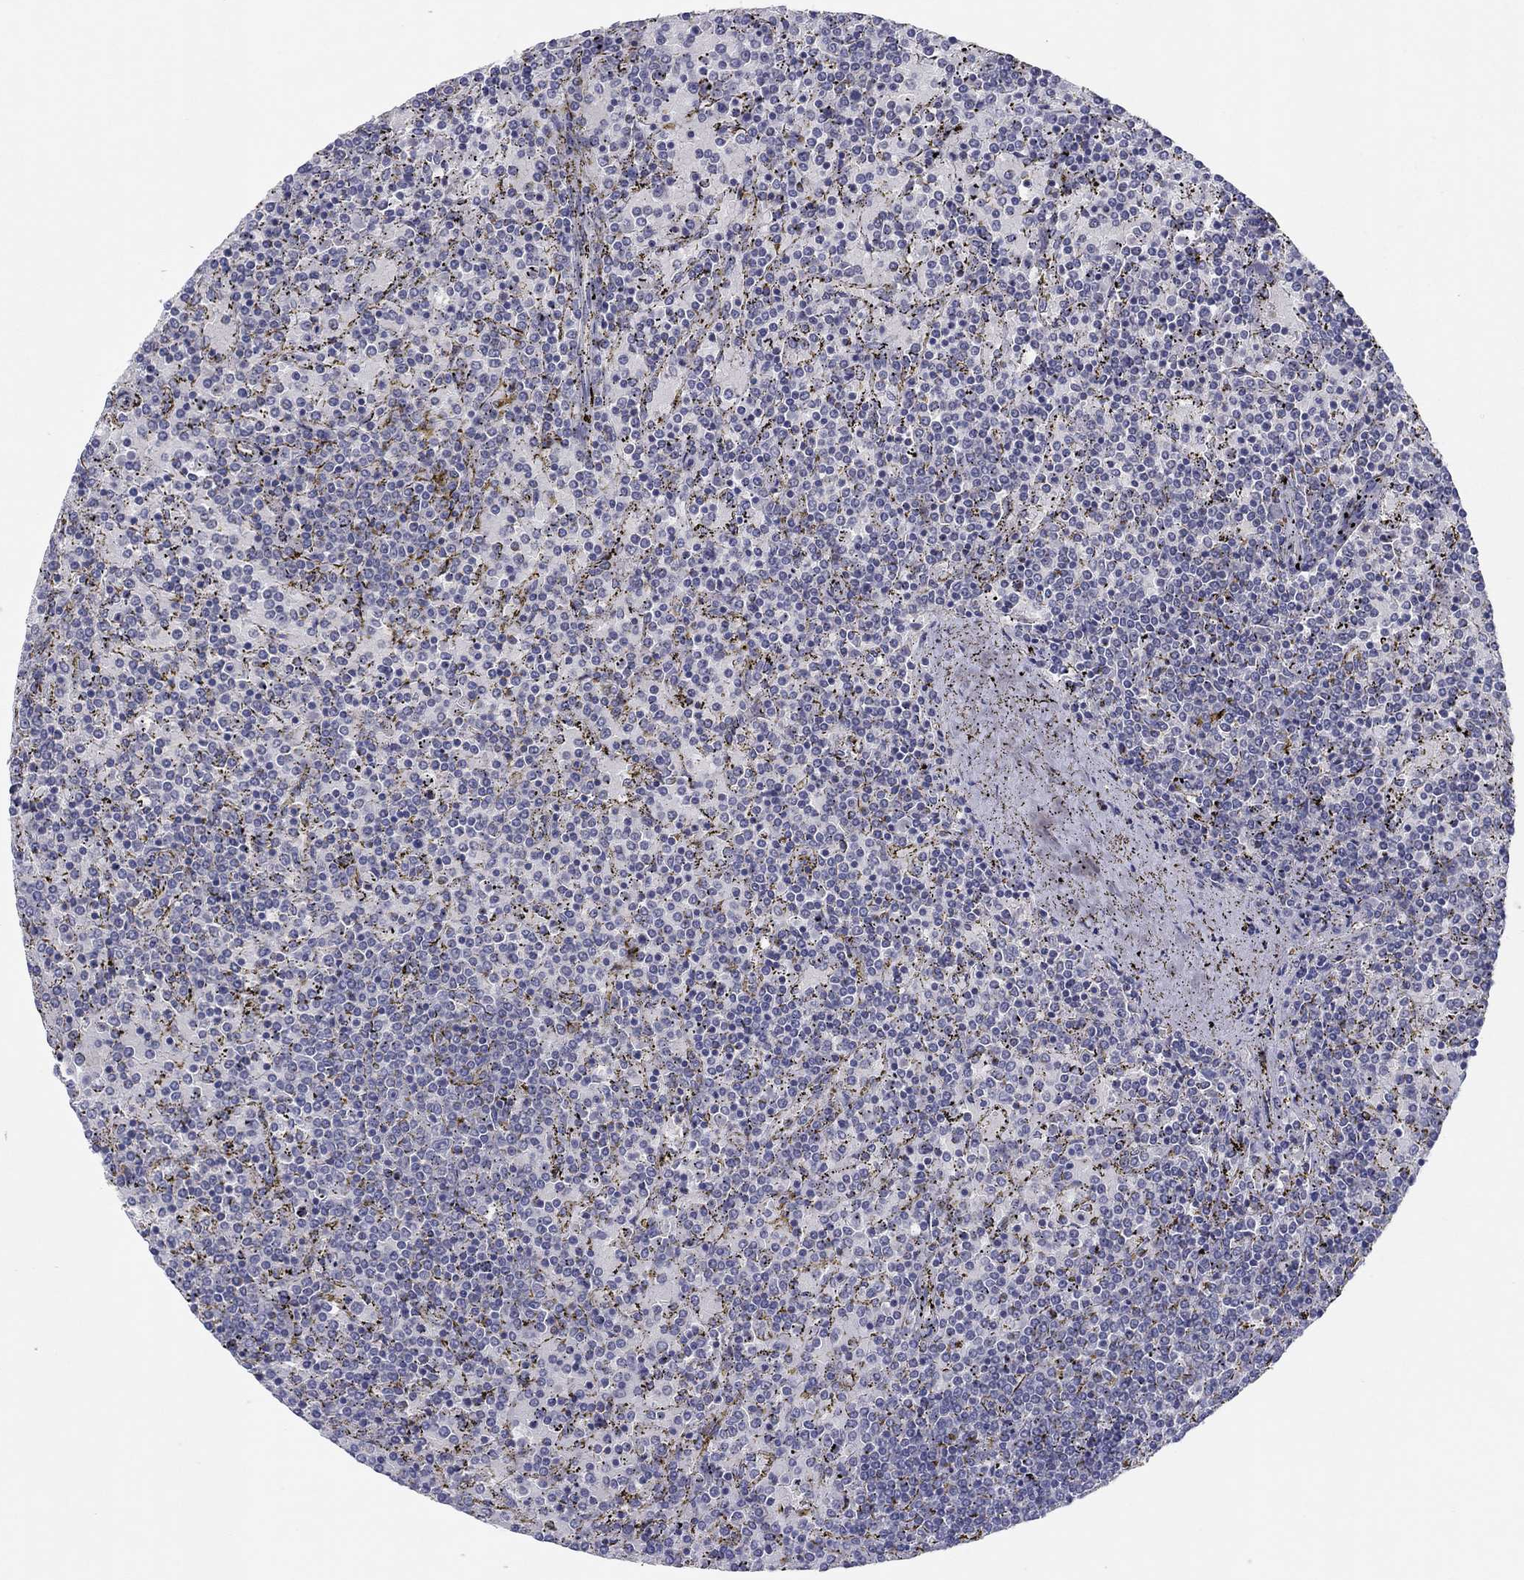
{"staining": {"intensity": "negative", "quantity": "none", "location": "none"}, "tissue": "lymphoma", "cell_type": "Tumor cells", "image_type": "cancer", "snomed": [{"axis": "morphology", "description": "Malignant lymphoma, non-Hodgkin's type, Low grade"}, {"axis": "topography", "description": "Spleen"}], "caption": "The histopathology image exhibits no staining of tumor cells in lymphoma.", "gene": "ITGAE", "patient": {"sex": "female", "age": 77}}